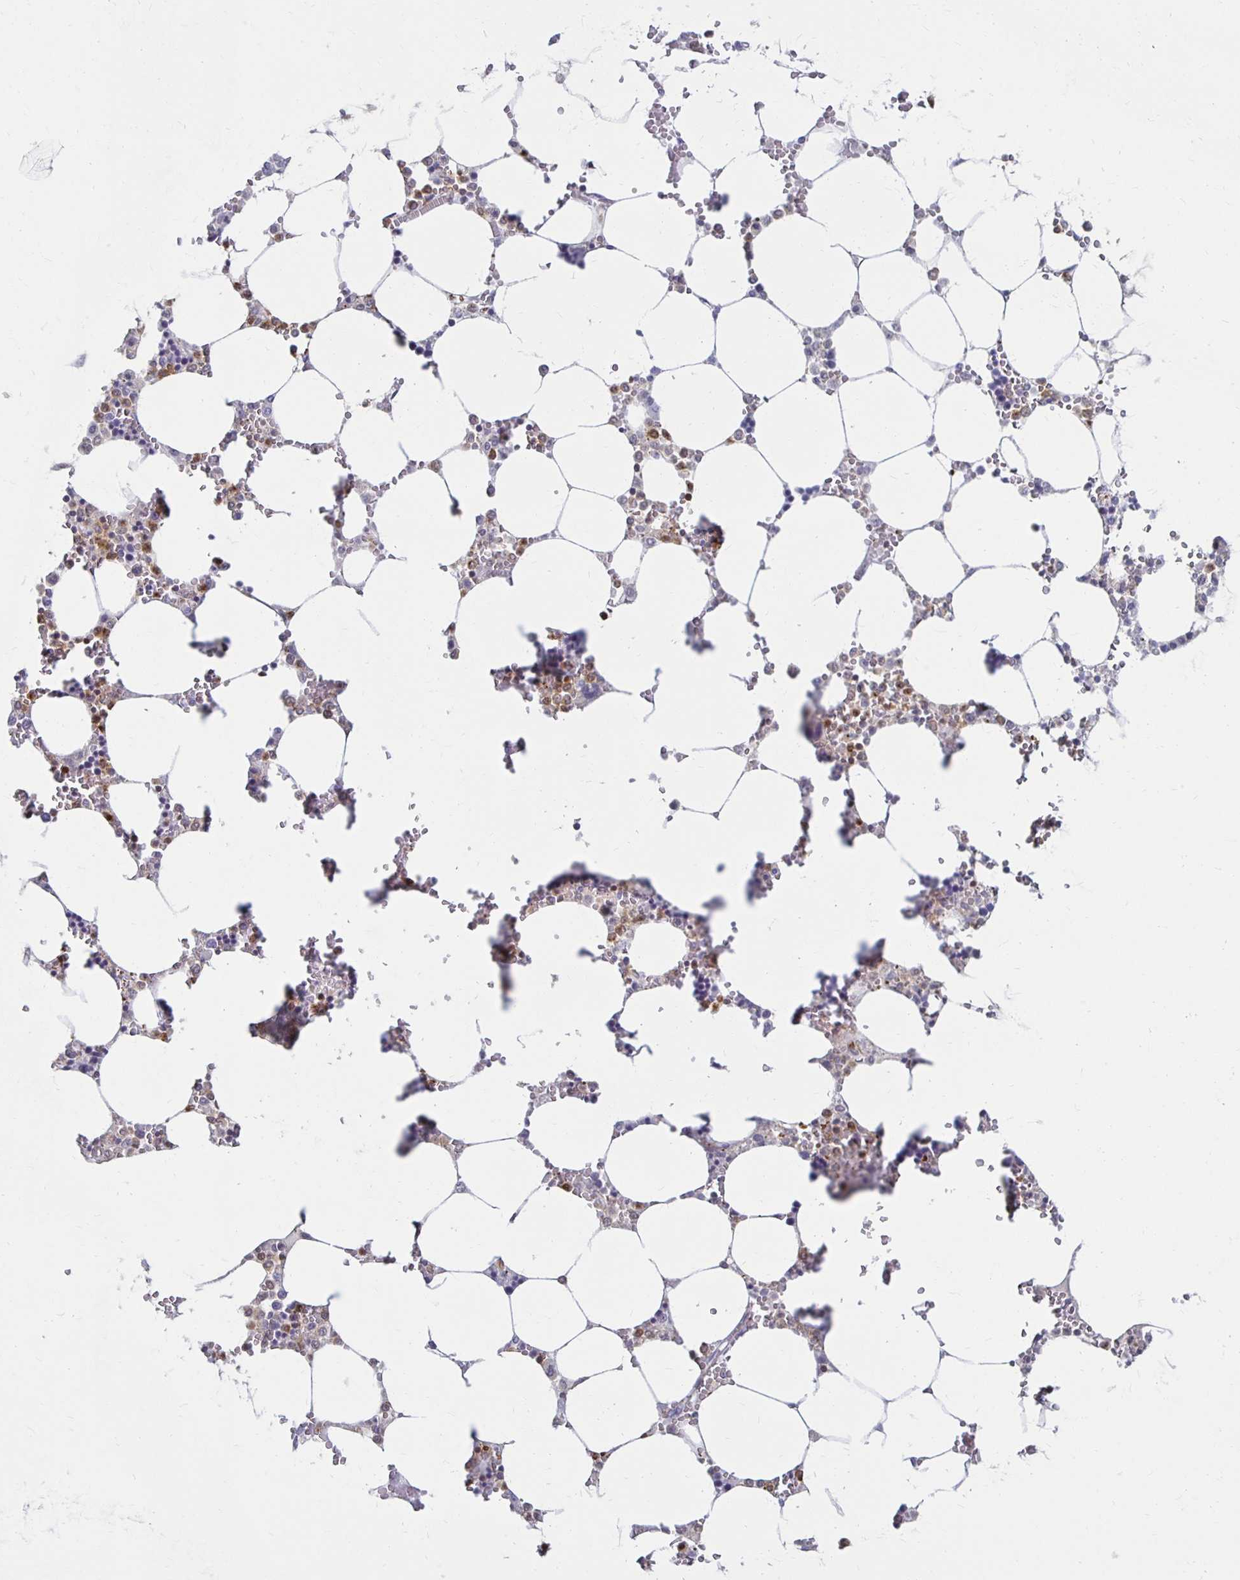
{"staining": {"intensity": "moderate", "quantity": "<25%", "location": "cytoplasmic/membranous"}, "tissue": "bone marrow", "cell_type": "Hematopoietic cells", "image_type": "normal", "snomed": [{"axis": "morphology", "description": "Normal tissue, NOS"}, {"axis": "topography", "description": "Bone marrow"}], "caption": "This image exhibits IHC staining of benign human bone marrow, with low moderate cytoplasmic/membranous positivity in approximately <25% of hematopoietic cells.", "gene": "CCL21", "patient": {"sex": "male", "age": 64}}